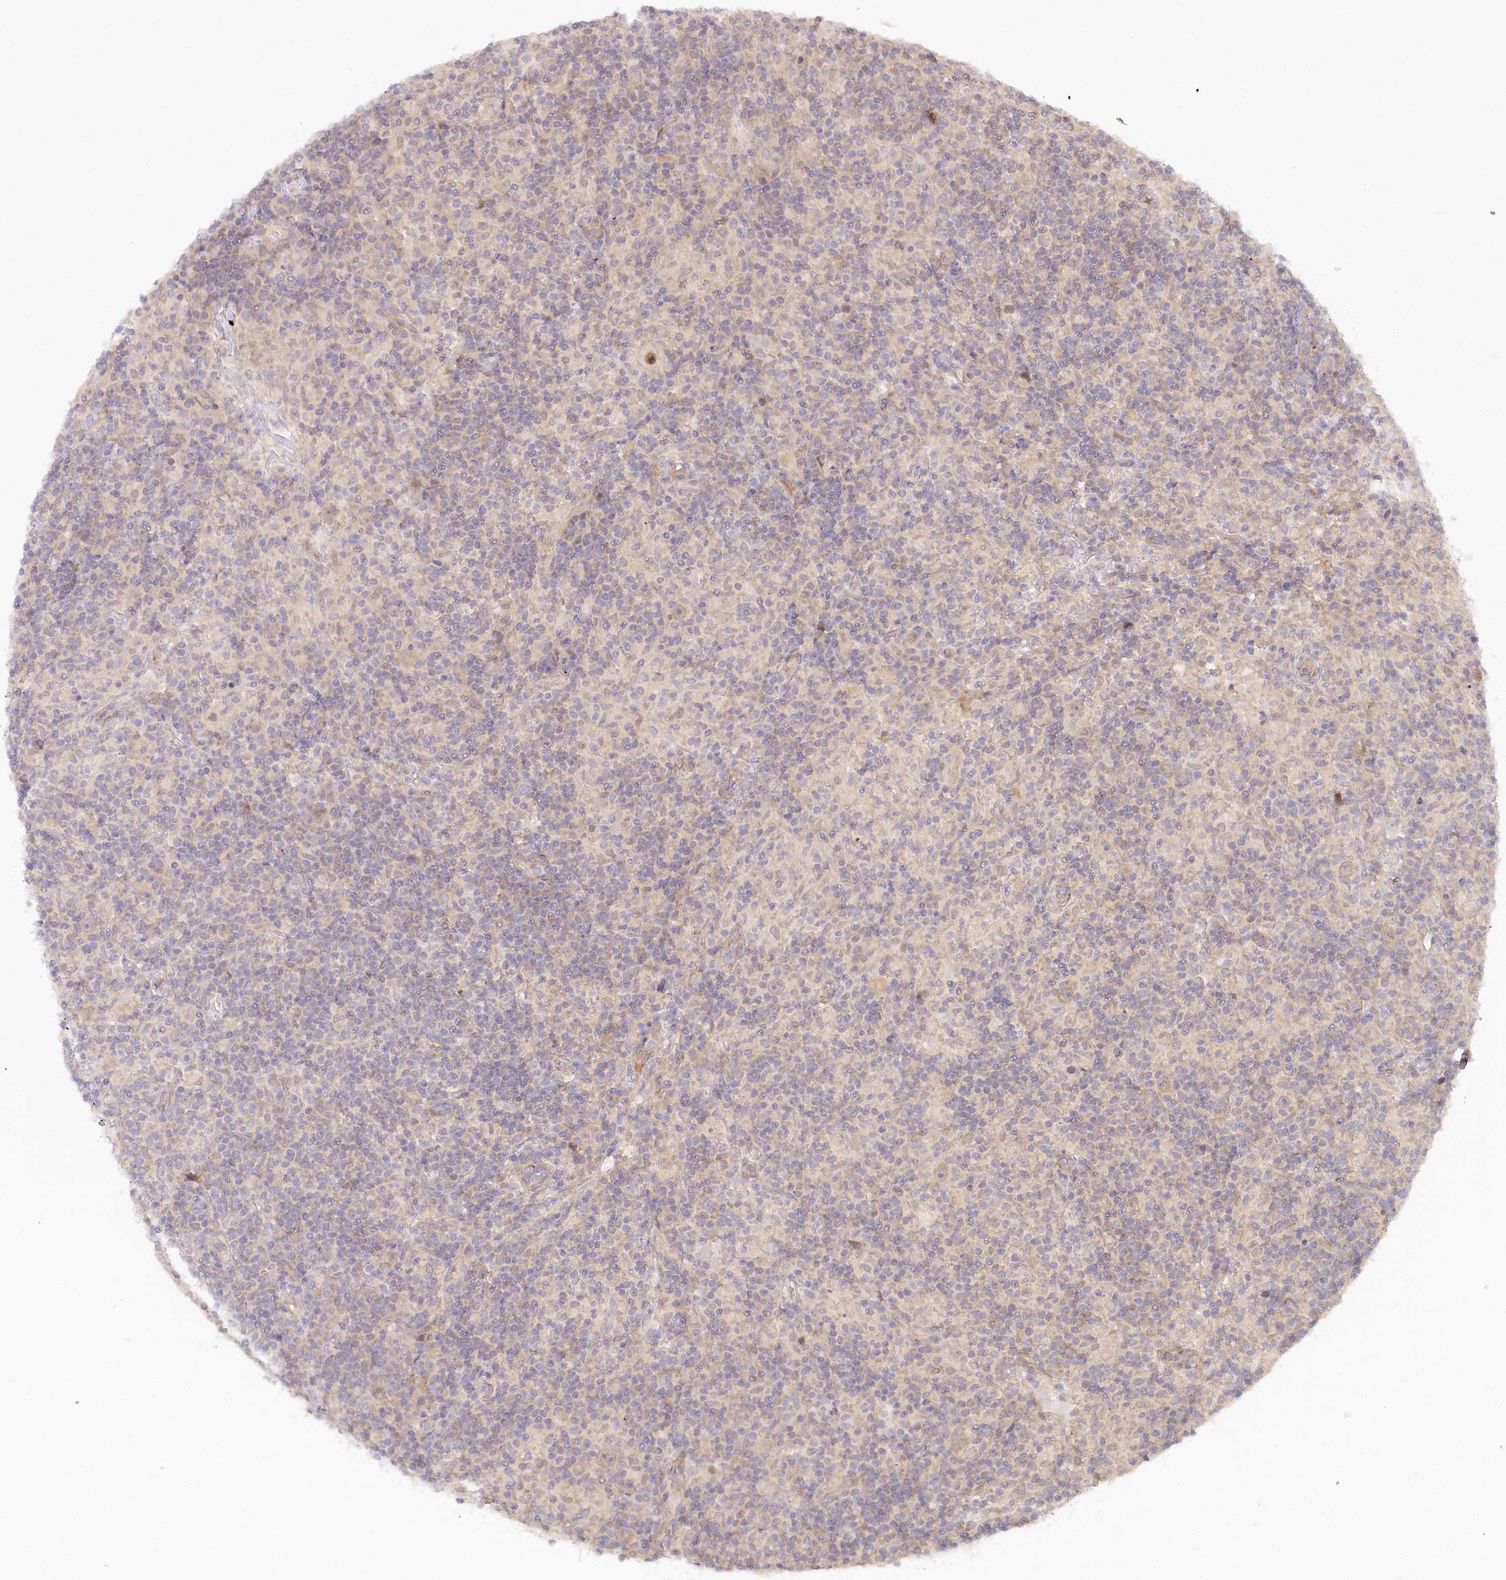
{"staining": {"intensity": "negative", "quantity": "none", "location": "none"}, "tissue": "lymphoma", "cell_type": "Tumor cells", "image_type": "cancer", "snomed": [{"axis": "morphology", "description": "Hodgkin's disease, NOS"}, {"axis": "topography", "description": "Lymph node"}], "caption": "A micrograph of lymphoma stained for a protein displays no brown staining in tumor cells.", "gene": "CEP70", "patient": {"sex": "male", "age": 70}}